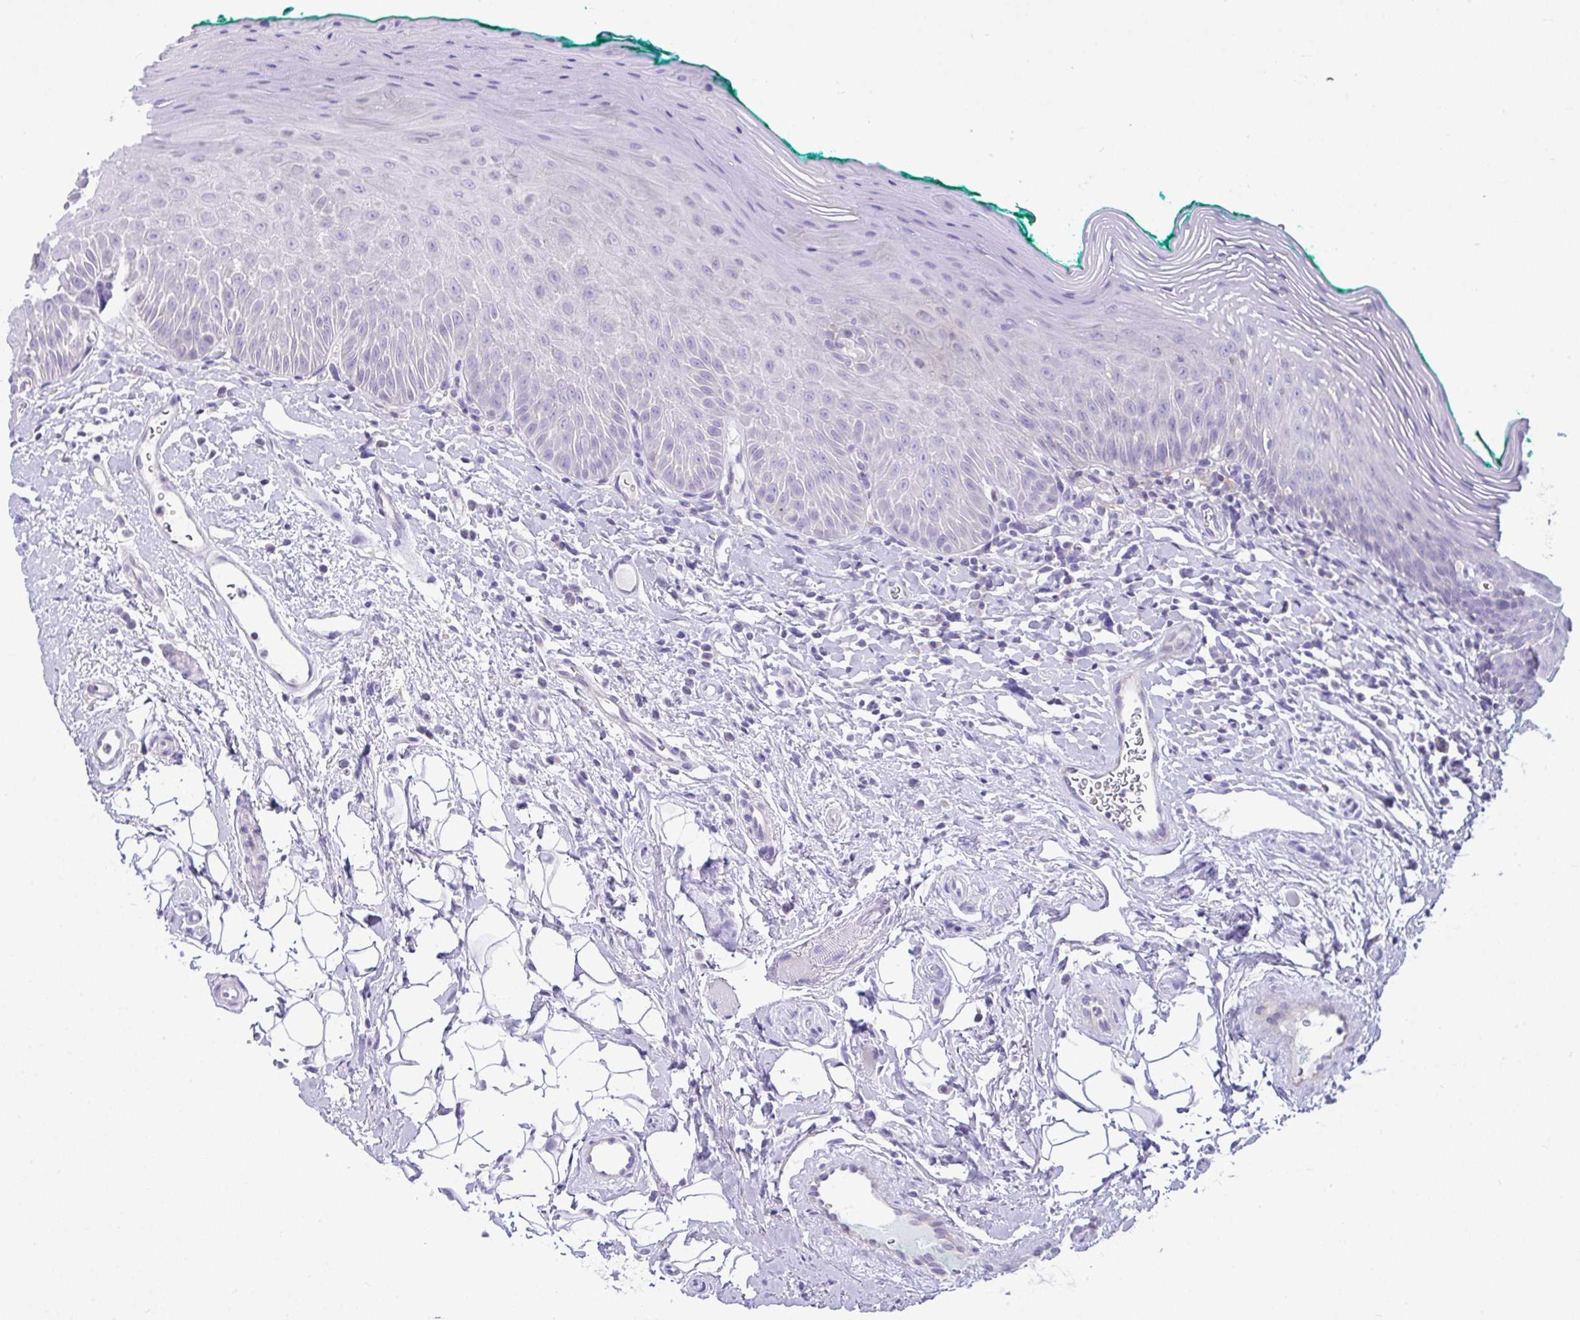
{"staining": {"intensity": "negative", "quantity": "none", "location": "none"}, "tissue": "oral mucosa", "cell_type": "Squamous epithelial cells", "image_type": "normal", "snomed": [{"axis": "morphology", "description": "Normal tissue, NOS"}, {"axis": "topography", "description": "Oral tissue"}, {"axis": "topography", "description": "Tounge, NOS"}], "caption": "Squamous epithelial cells show no significant expression in normal oral mucosa.", "gene": "D2HGDH", "patient": {"sex": "male", "age": 83}}